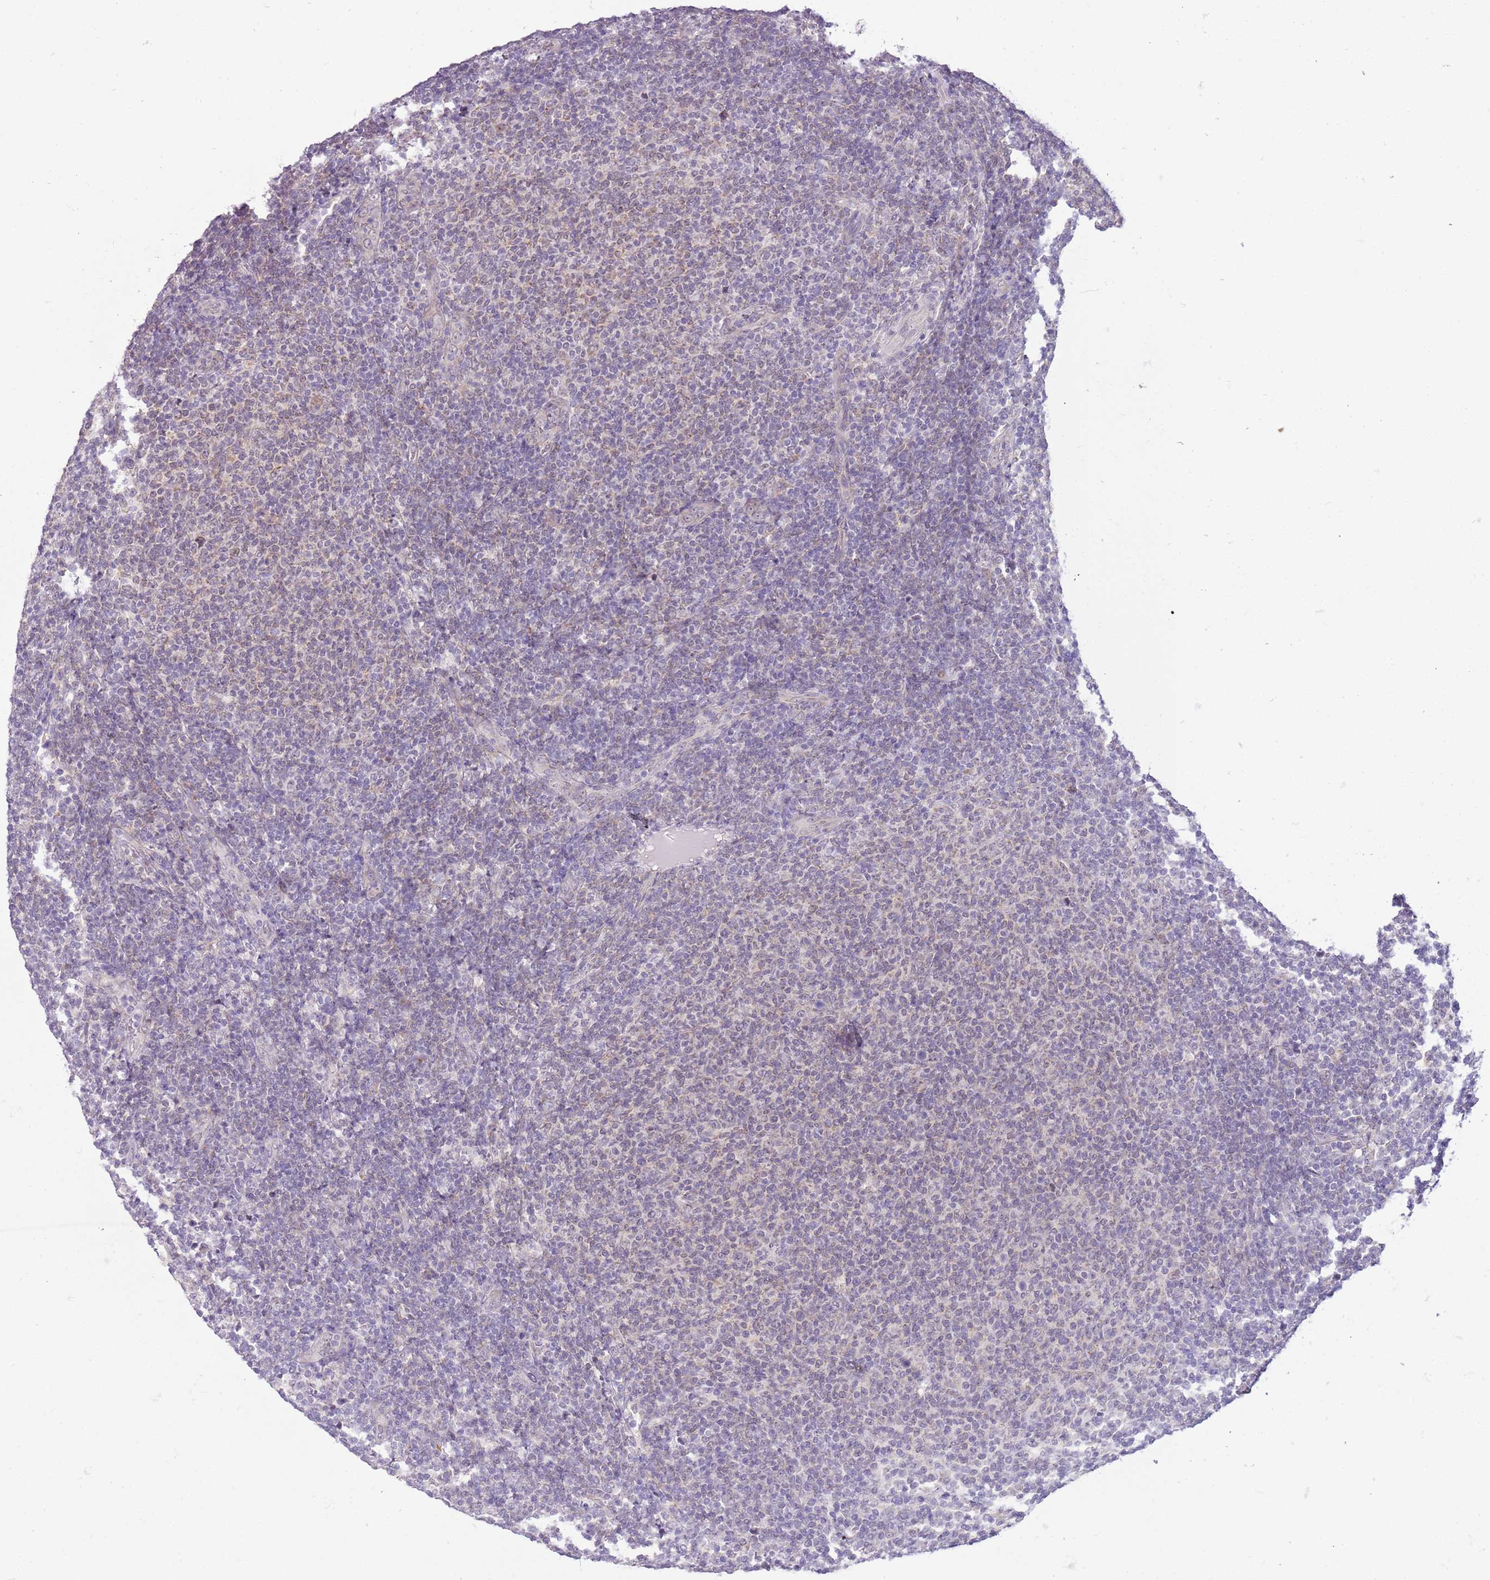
{"staining": {"intensity": "negative", "quantity": "none", "location": "none"}, "tissue": "lymphoma", "cell_type": "Tumor cells", "image_type": "cancer", "snomed": [{"axis": "morphology", "description": "Malignant lymphoma, non-Hodgkin's type, Low grade"}, {"axis": "topography", "description": "Lymph node"}], "caption": "The photomicrograph displays no significant expression in tumor cells of lymphoma. (DAB immunohistochemistry (IHC) with hematoxylin counter stain).", "gene": "FAM120C", "patient": {"sex": "male", "age": 66}}